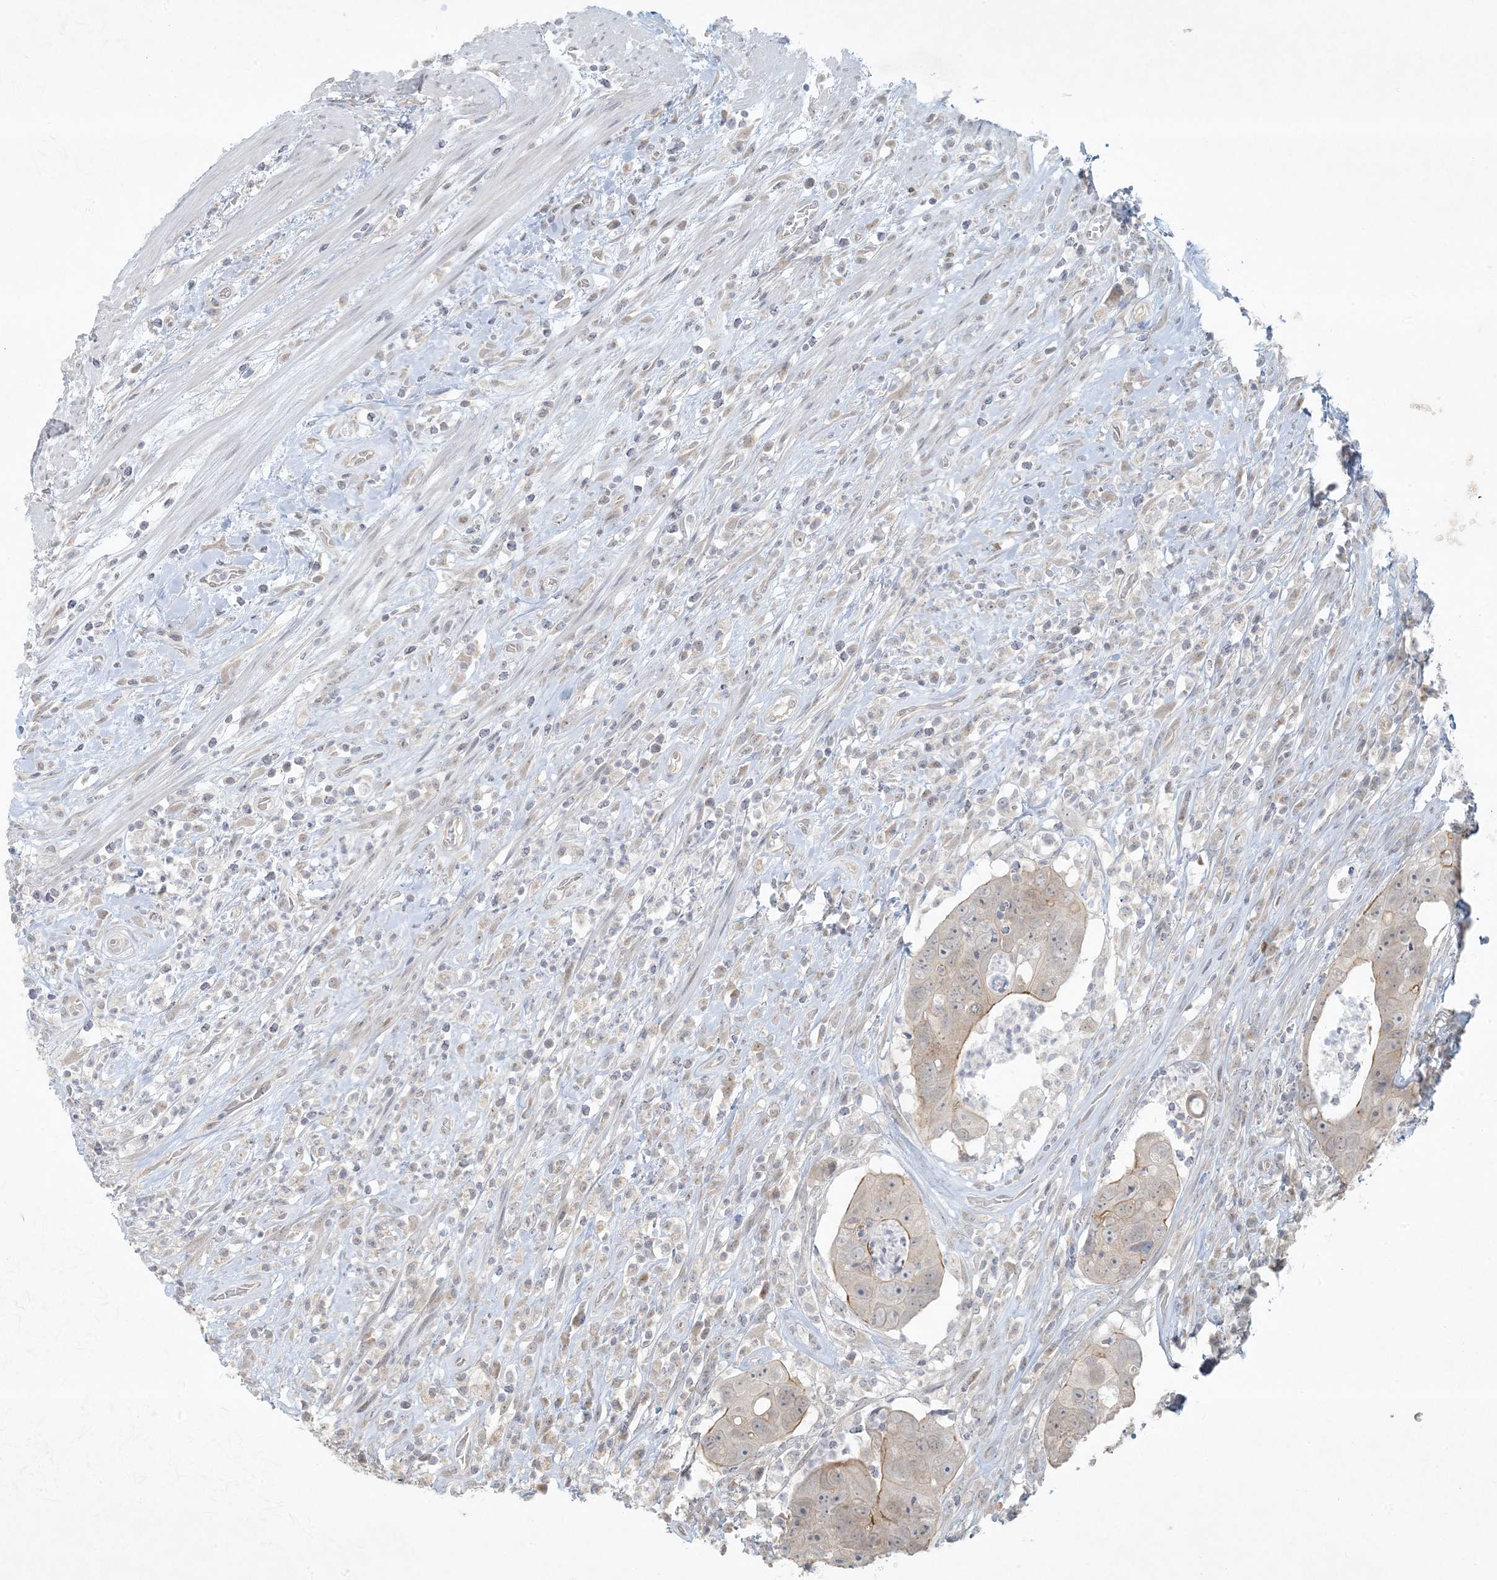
{"staining": {"intensity": "moderate", "quantity": "25%-75%", "location": "cytoplasmic/membranous"}, "tissue": "colorectal cancer", "cell_type": "Tumor cells", "image_type": "cancer", "snomed": [{"axis": "morphology", "description": "Adenocarcinoma, NOS"}, {"axis": "topography", "description": "Rectum"}], "caption": "Protein expression analysis of human adenocarcinoma (colorectal) reveals moderate cytoplasmic/membranous staining in approximately 25%-75% of tumor cells.", "gene": "BCORL1", "patient": {"sex": "male", "age": 59}}